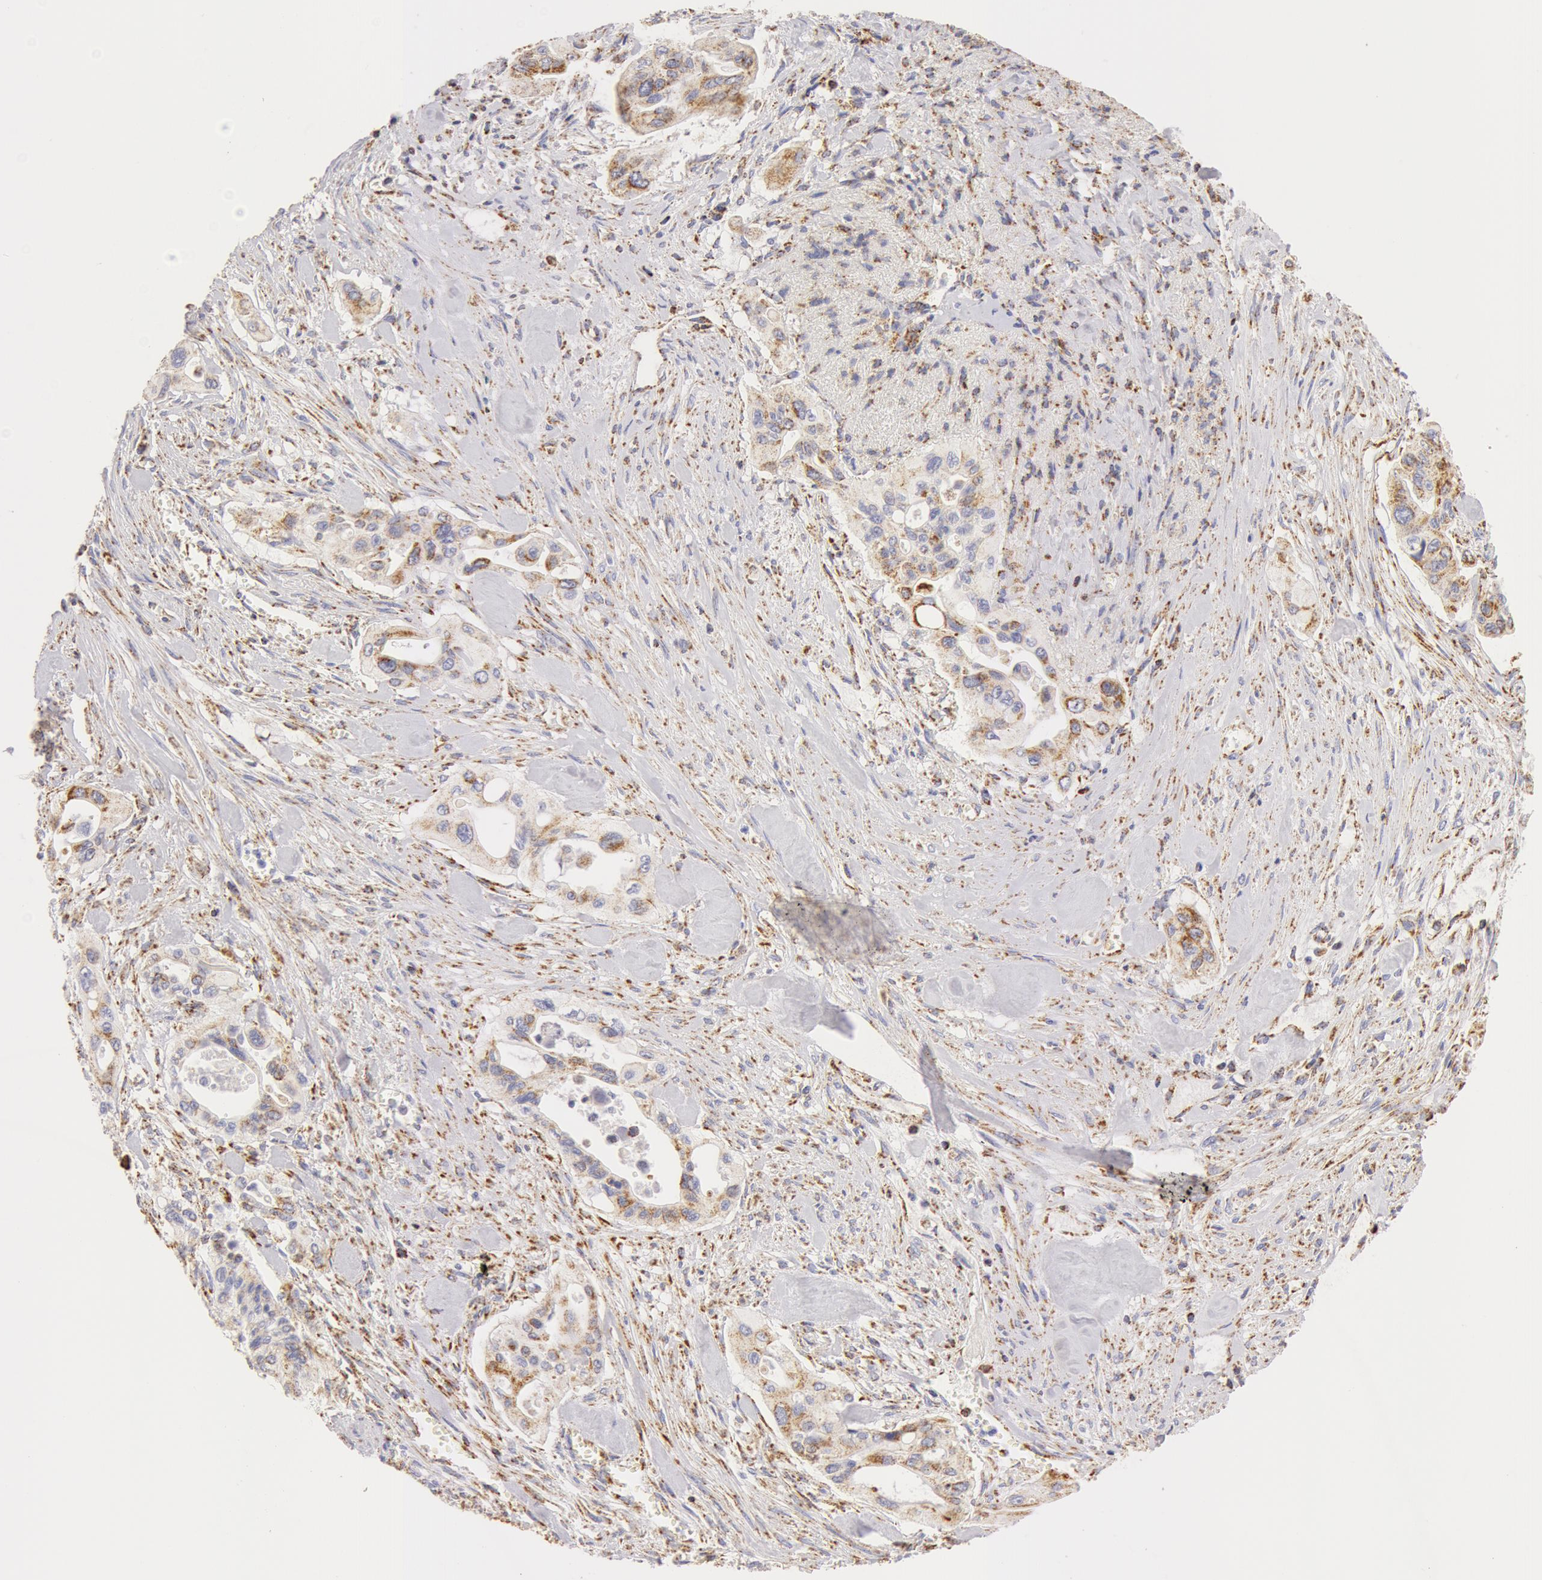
{"staining": {"intensity": "moderate", "quantity": "25%-75%", "location": "cytoplasmic/membranous"}, "tissue": "pancreatic cancer", "cell_type": "Tumor cells", "image_type": "cancer", "snomed": [{"axis": "morphology", "description": "Adenocarcinoma, NOS"}, {"axis": "topography", "description": "Pancreas"}], "caption": "Pancreatic cancer (adenocarcinoma) stained with IHC displays moderate cytoplasmic/membranous expression in about 25%-75% of tumor cells. The staining was performed using DAB to visualize the protein expression in brown, while the nuclei were stained in blue with hematoxylin (Magnification: 20x).", "gene": "ATP5F1B", "patient": {"sex": "male", "age": 77}}